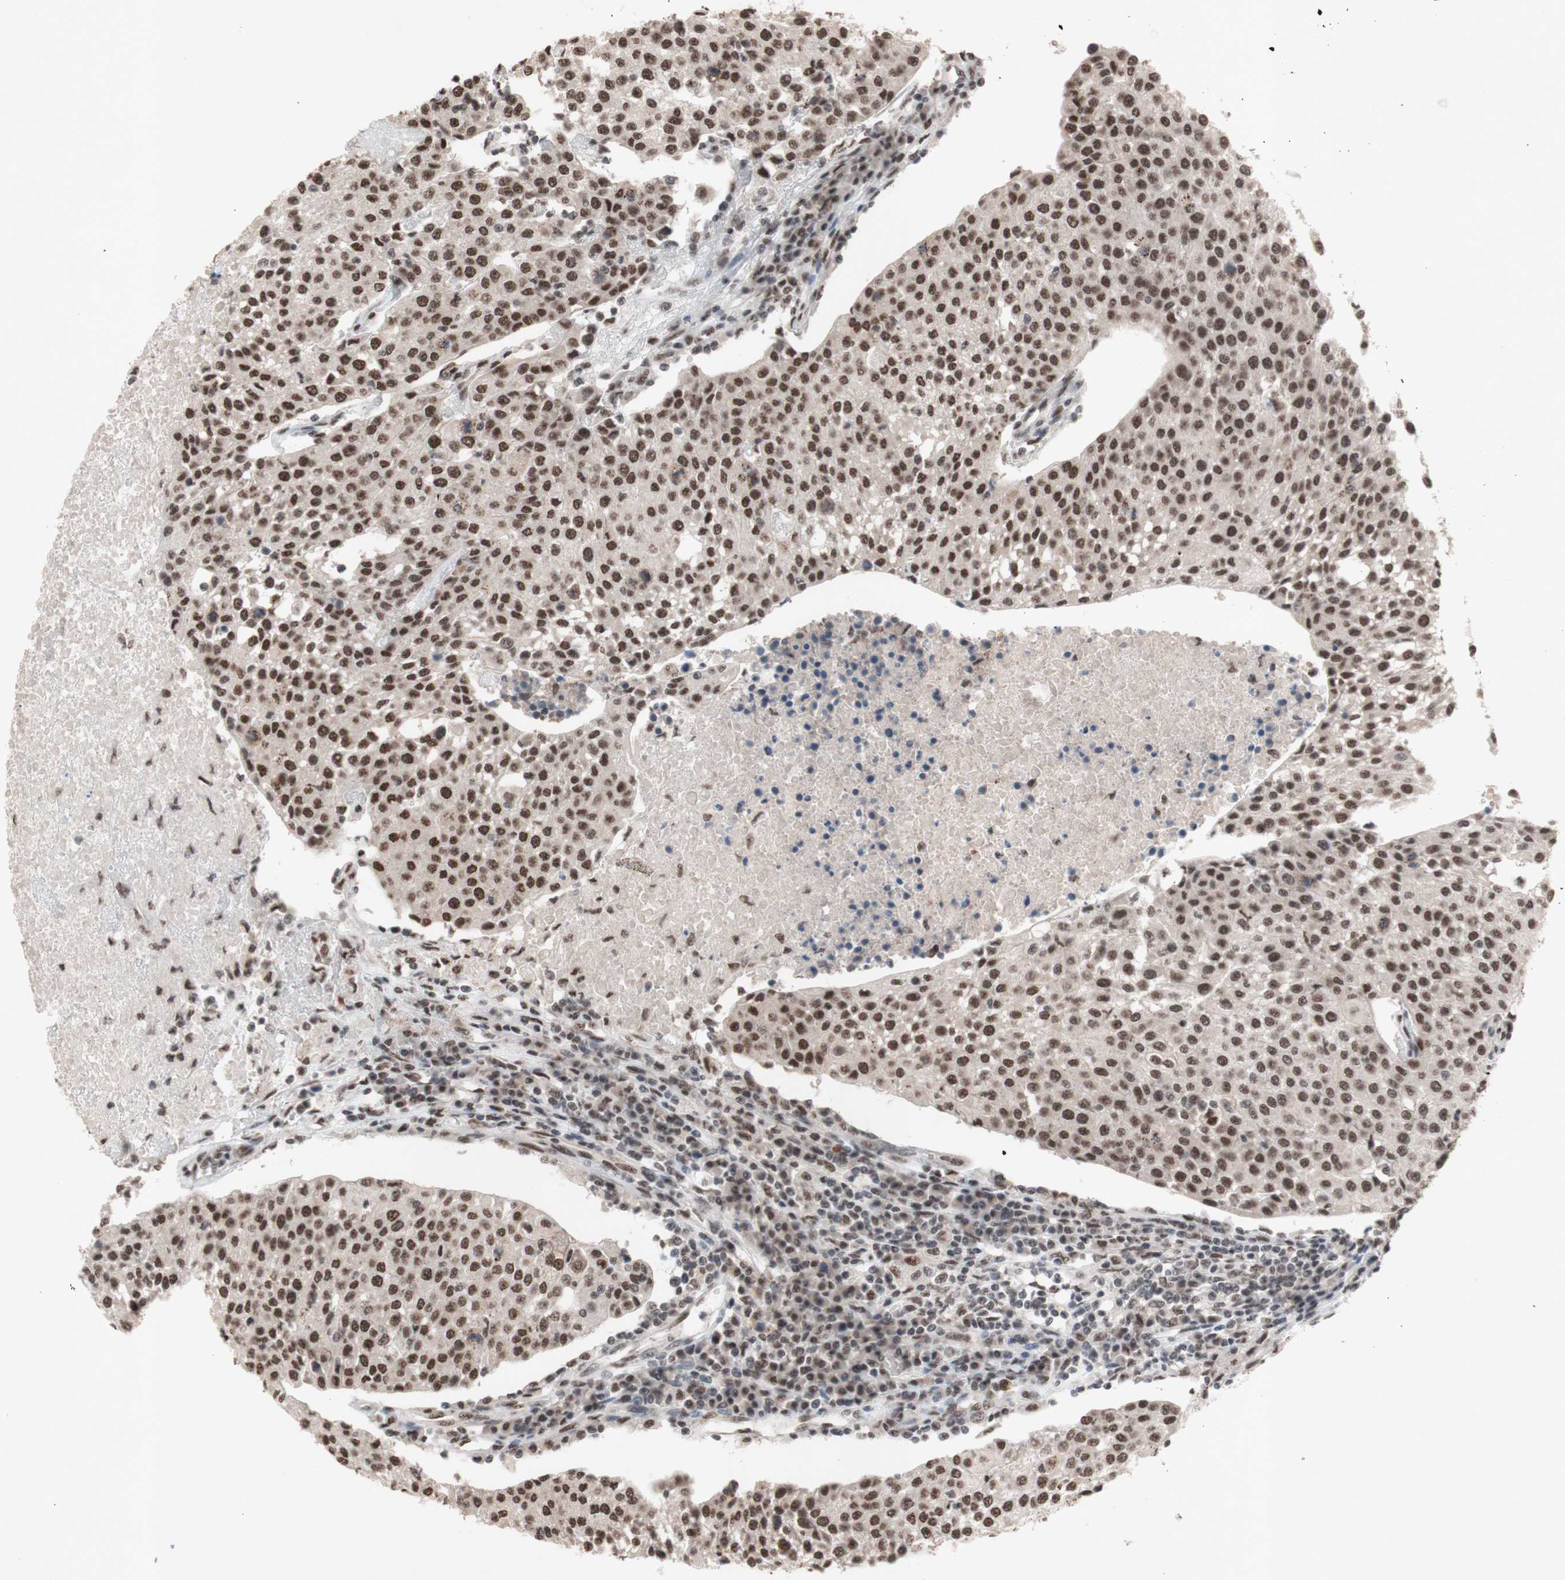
{"staining": {"intensity": "moderate", "quantity": ">75%", "location": "nuclear"}, "tissue": "urothelial cancer", "cell_type": "Tumor cells", "image_type": "cancer", "snomed": [{"axis": "morphology", "description": "Urothelial carcinoma, High grade"}, {"axis": "topography", "description": "Urinary bladder"}], "caption": "Immunohistochemical staining of urothelial carcinoma (high-grade) displays moderate nuclear protein expression in approximately >75% of tumor cells.", "gene": "SFPQ", "patient": {"sex": "female", "age": 85}}